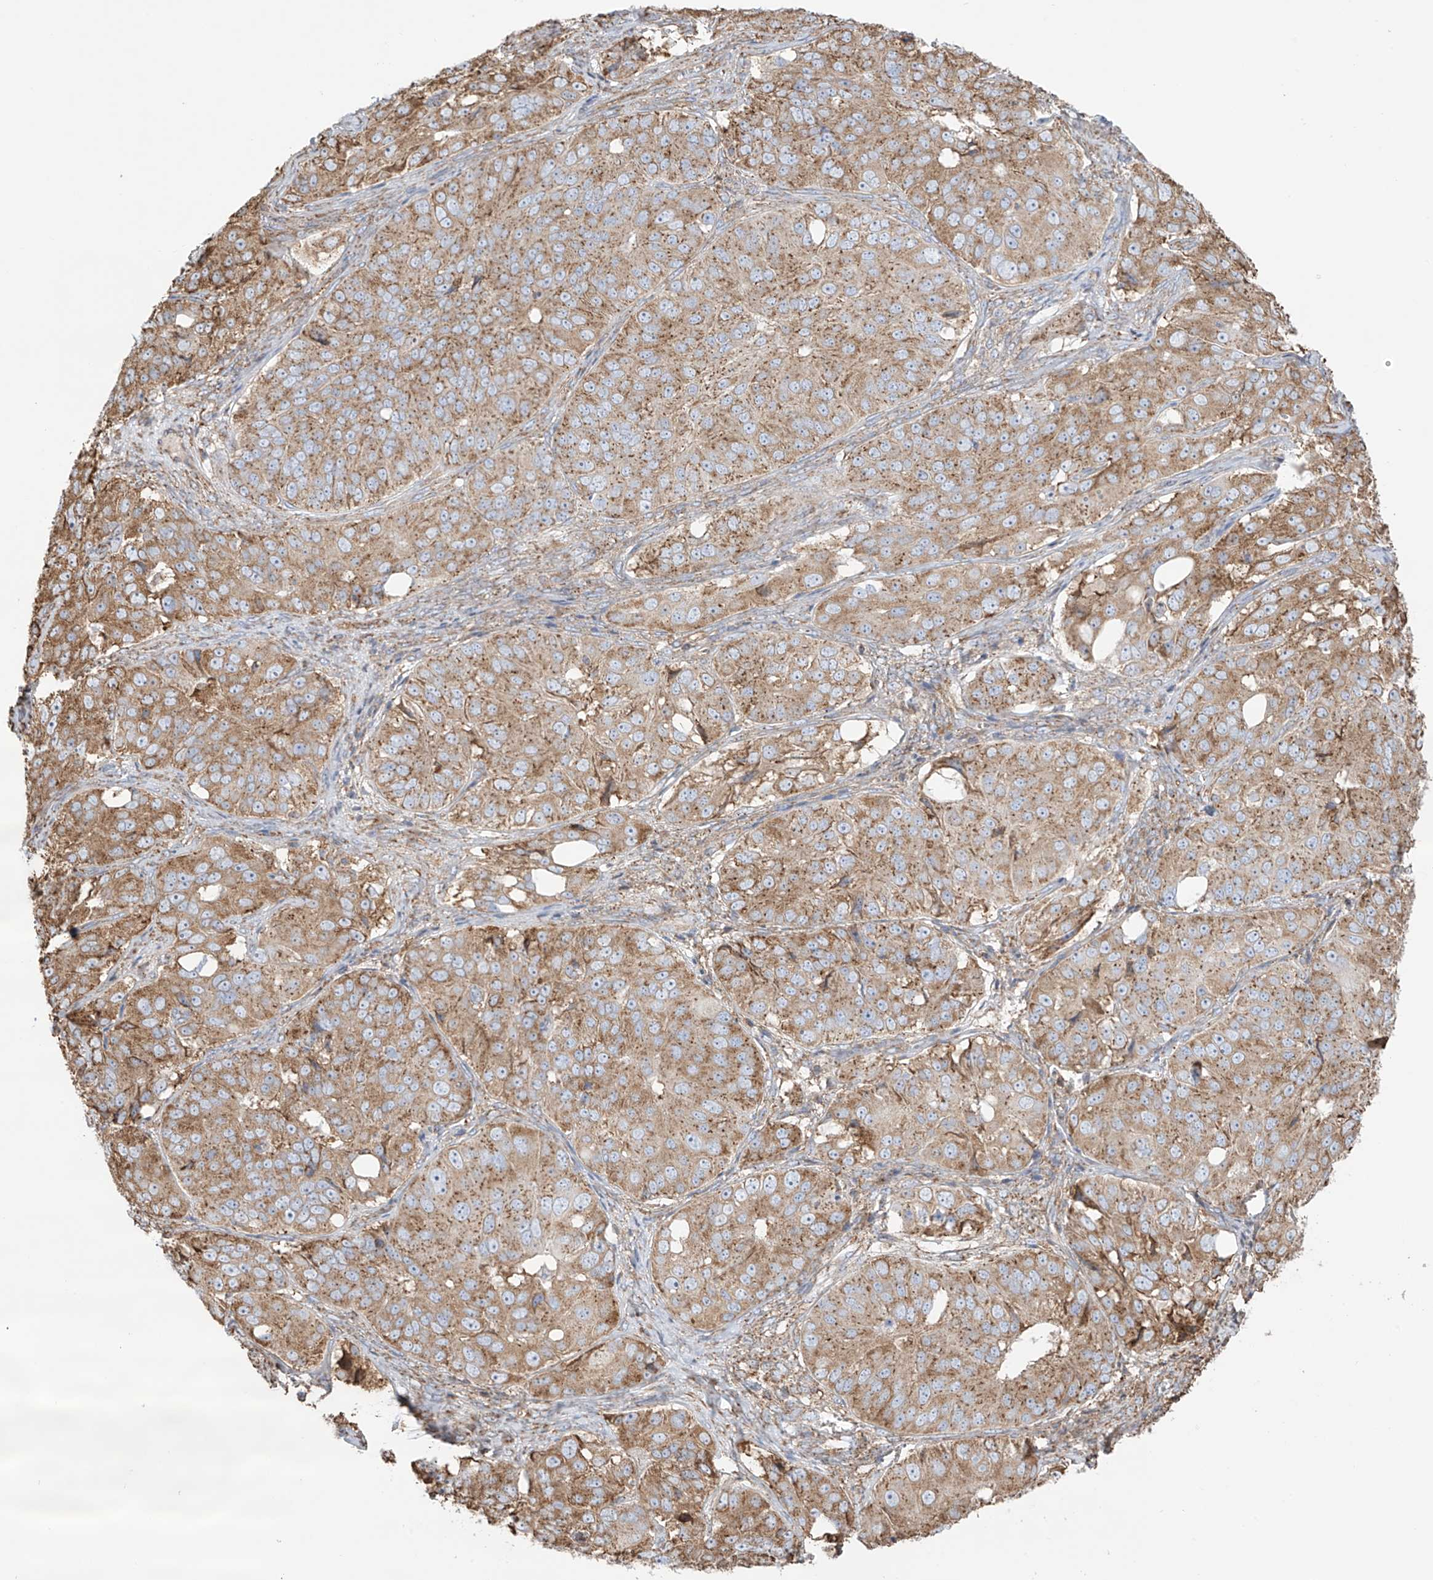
{"staining": {"intensity": "moderate", "quantity": ">75%", "location": "cytoplasmic/membranous"}, "tissue": "ovarian cancer", "cell_type": "Tumor cells", "image_type": "cancer", "snomed": [{"axis": "morphology", "description": "Carcinoma, endometroid"}, {"axis": "topography", "description": "Ovary"}], "caption": "Immunohistochemical staining of human ovarian cancer (endometroid carcinoma) displays moderate cytoplasmic/membranous protein expression in about >75% of tumor cells.", "gene": "XKR3", "patient": {"sex": "female", "age": 51}}